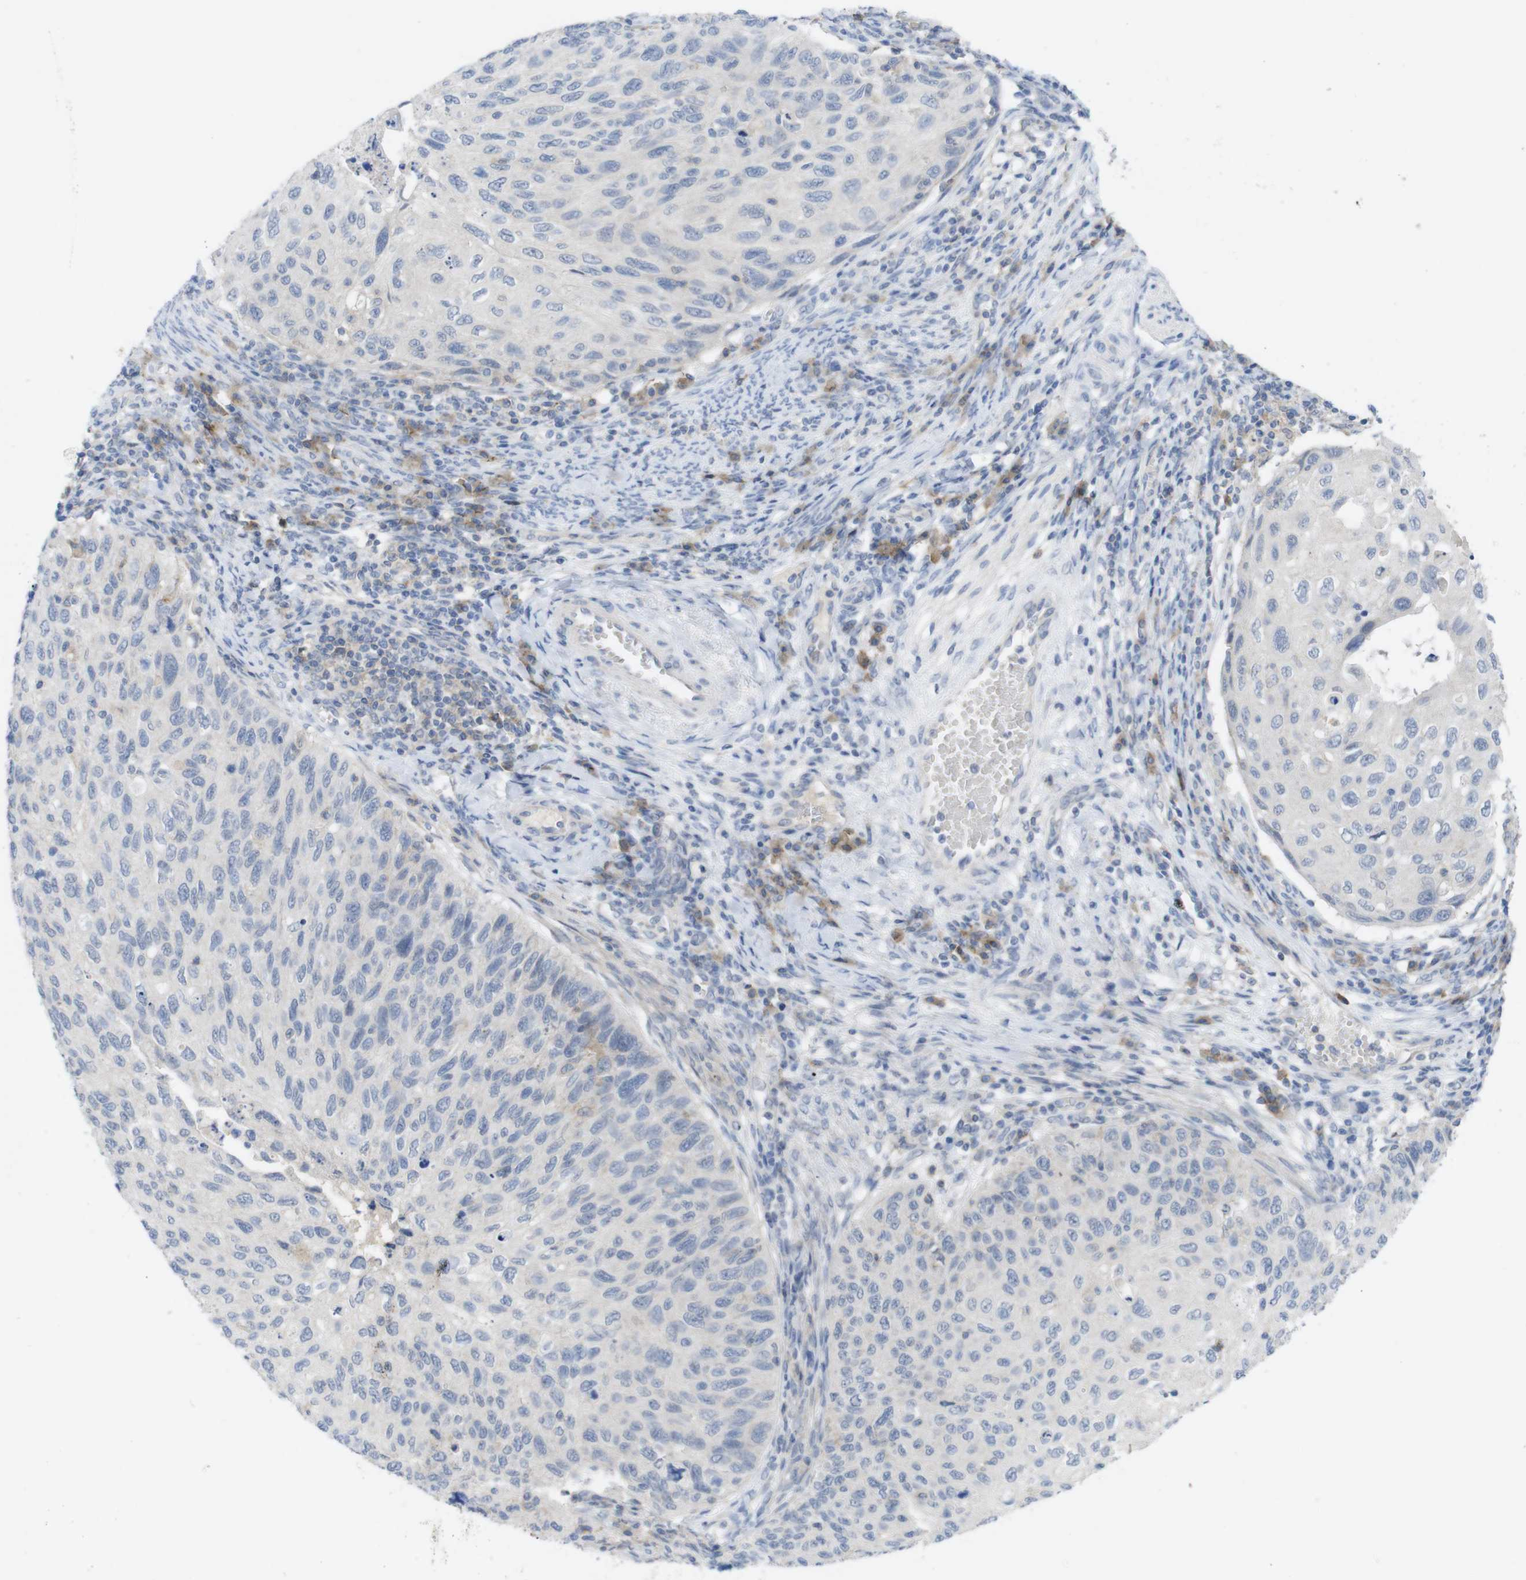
{"staining": {"intensity": "negative", "quantity": "none", "location": "none"}, "tissue": "cervical cancer", "cell_type": "Tumor cells", "image_type": "cancer", "snomed": [{"axis": "morphology", "description": "Squamous cell carcinoma, NOS"}, {"axis": "topography", "description": "Cervix"}], "caption": "There is no significant expression in tumor cells of cervical cancer (squamous cell carcinoma).", "gene": "SLAMF7", "patient": {"sex": "female", "age": 70}}